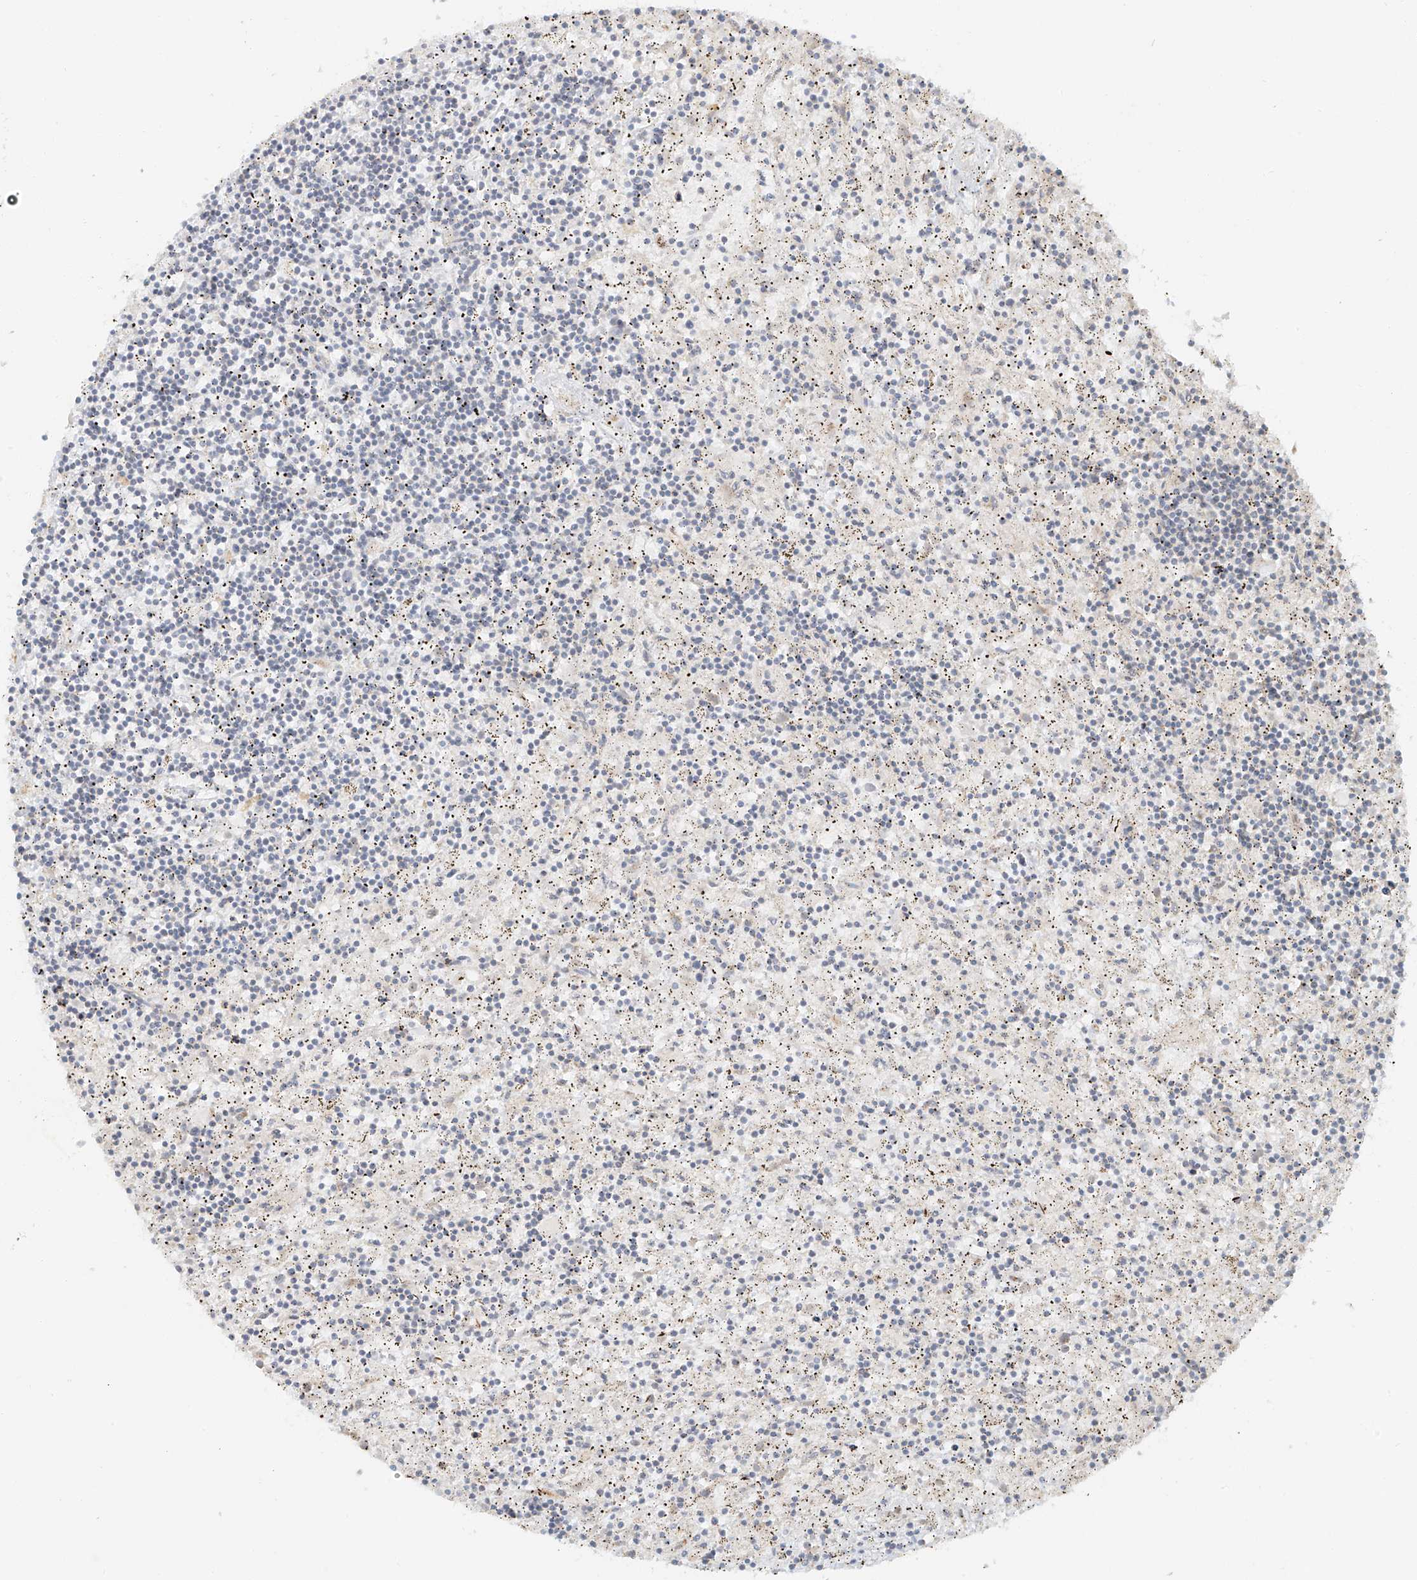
{"staining": {"intensity": "negative", "quantity": "none", "location": "none"}, "tissue": "lymphoma", "cell_type": "Tumor cells", "image_type": "cancer", "snomed": [{"axis": "morphology", "description": "Malignant lymphoma, non-Hodgkin's type, Low grade"}, {"axis": "topography", "description": "Spleen"}], "caption": "High magnification brightfield microscopy of low-grade malignant lymphoma, non-Hodgkin's type stained with DAB (brown) and counterstained with hematoxylin (blue): tumor cells show no significant staining.", "gene": "MIPEP", "patient": {"sex": "male", "age": 76}}